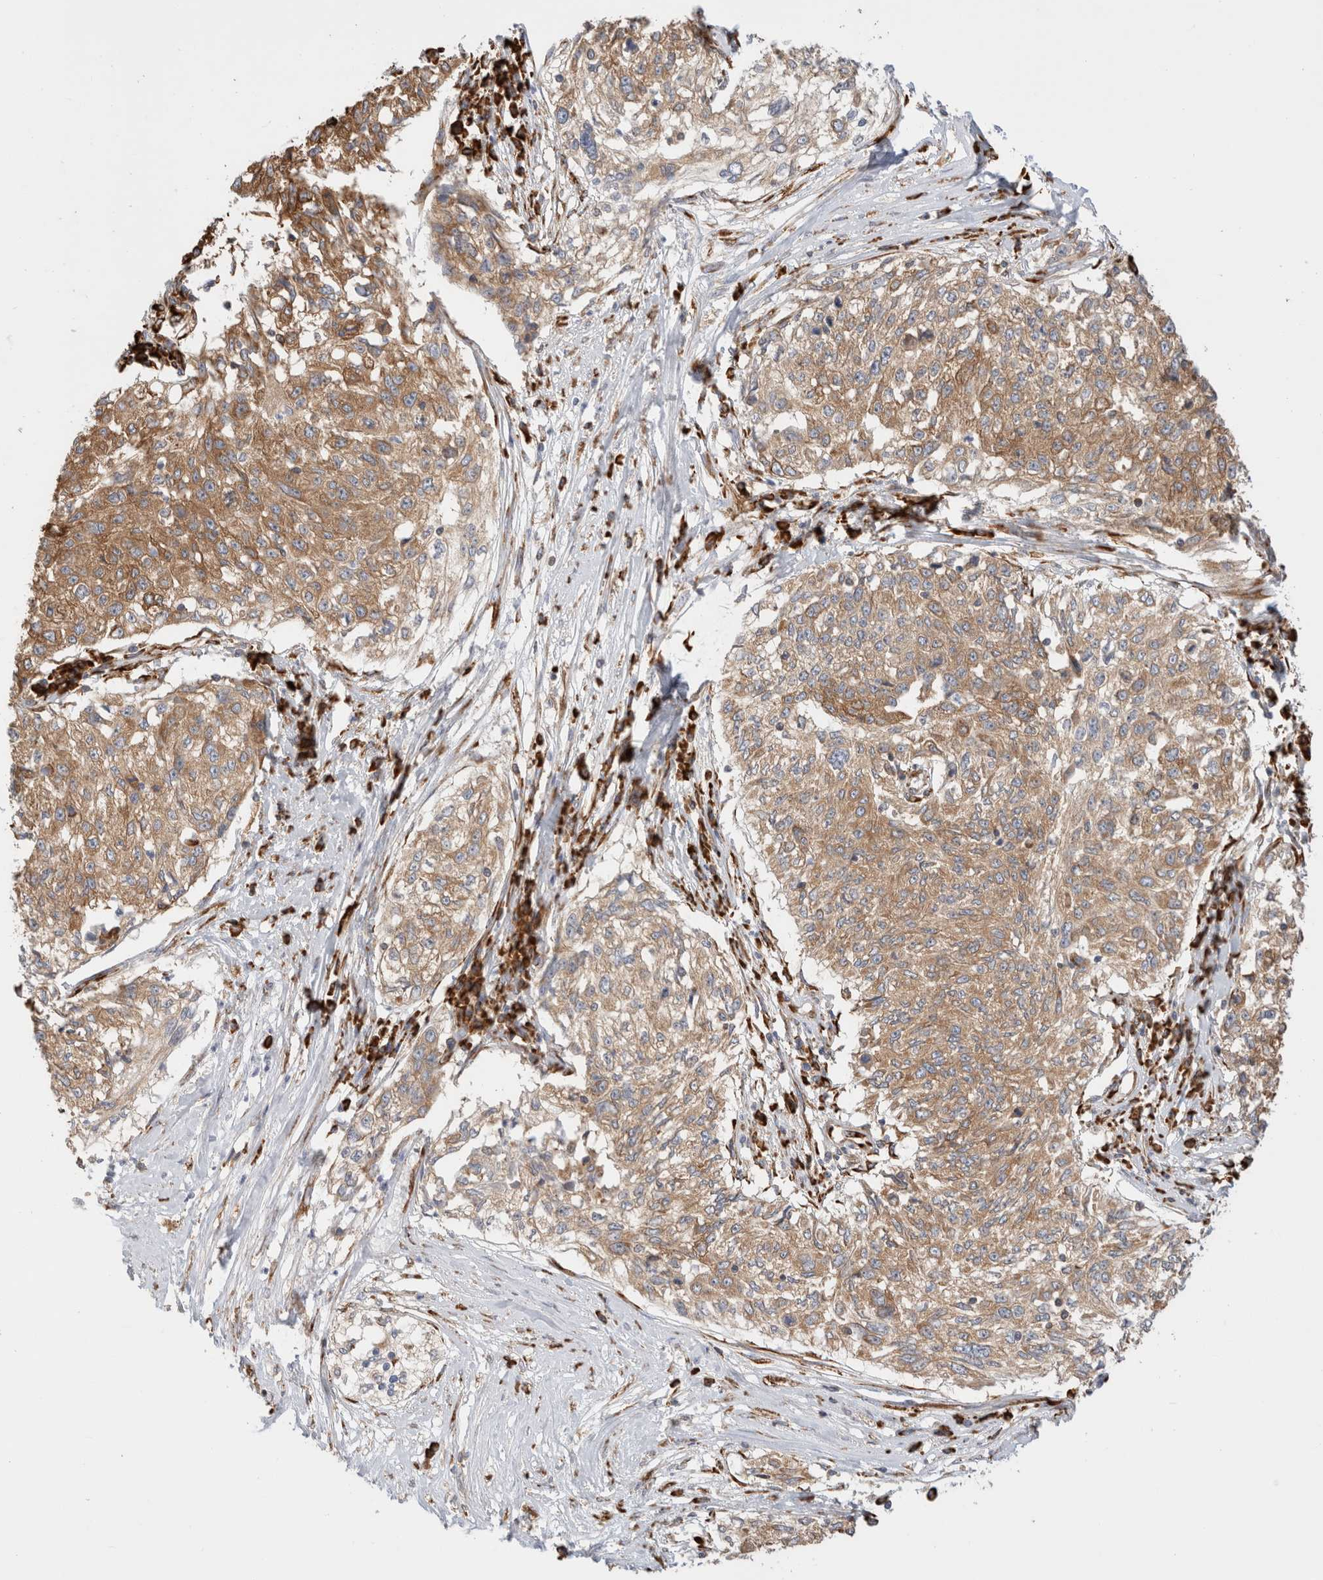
{"staining": {"intensity": "moderate", "quantity": ">75%", "location": "cytoplasmic/membranous"}, "tissue": "cervical cancer", "cell_type": "Tumor cells", "image_type": "cancer", "snomed": [{"axis": "morphology", "description": "Squamous cell carcinoma, NOS"}, {"axis": "topography", "description": "Cervix"}], "caption": "This histopathology image reveals immunohistochemistry staining of human cervical cancer, with medium moderate cytoplasmic/membranous expression in about >75% of tumor cells.", "gene": "ZC2HC1A", "patient": {"sex": "female", "age": 57}}